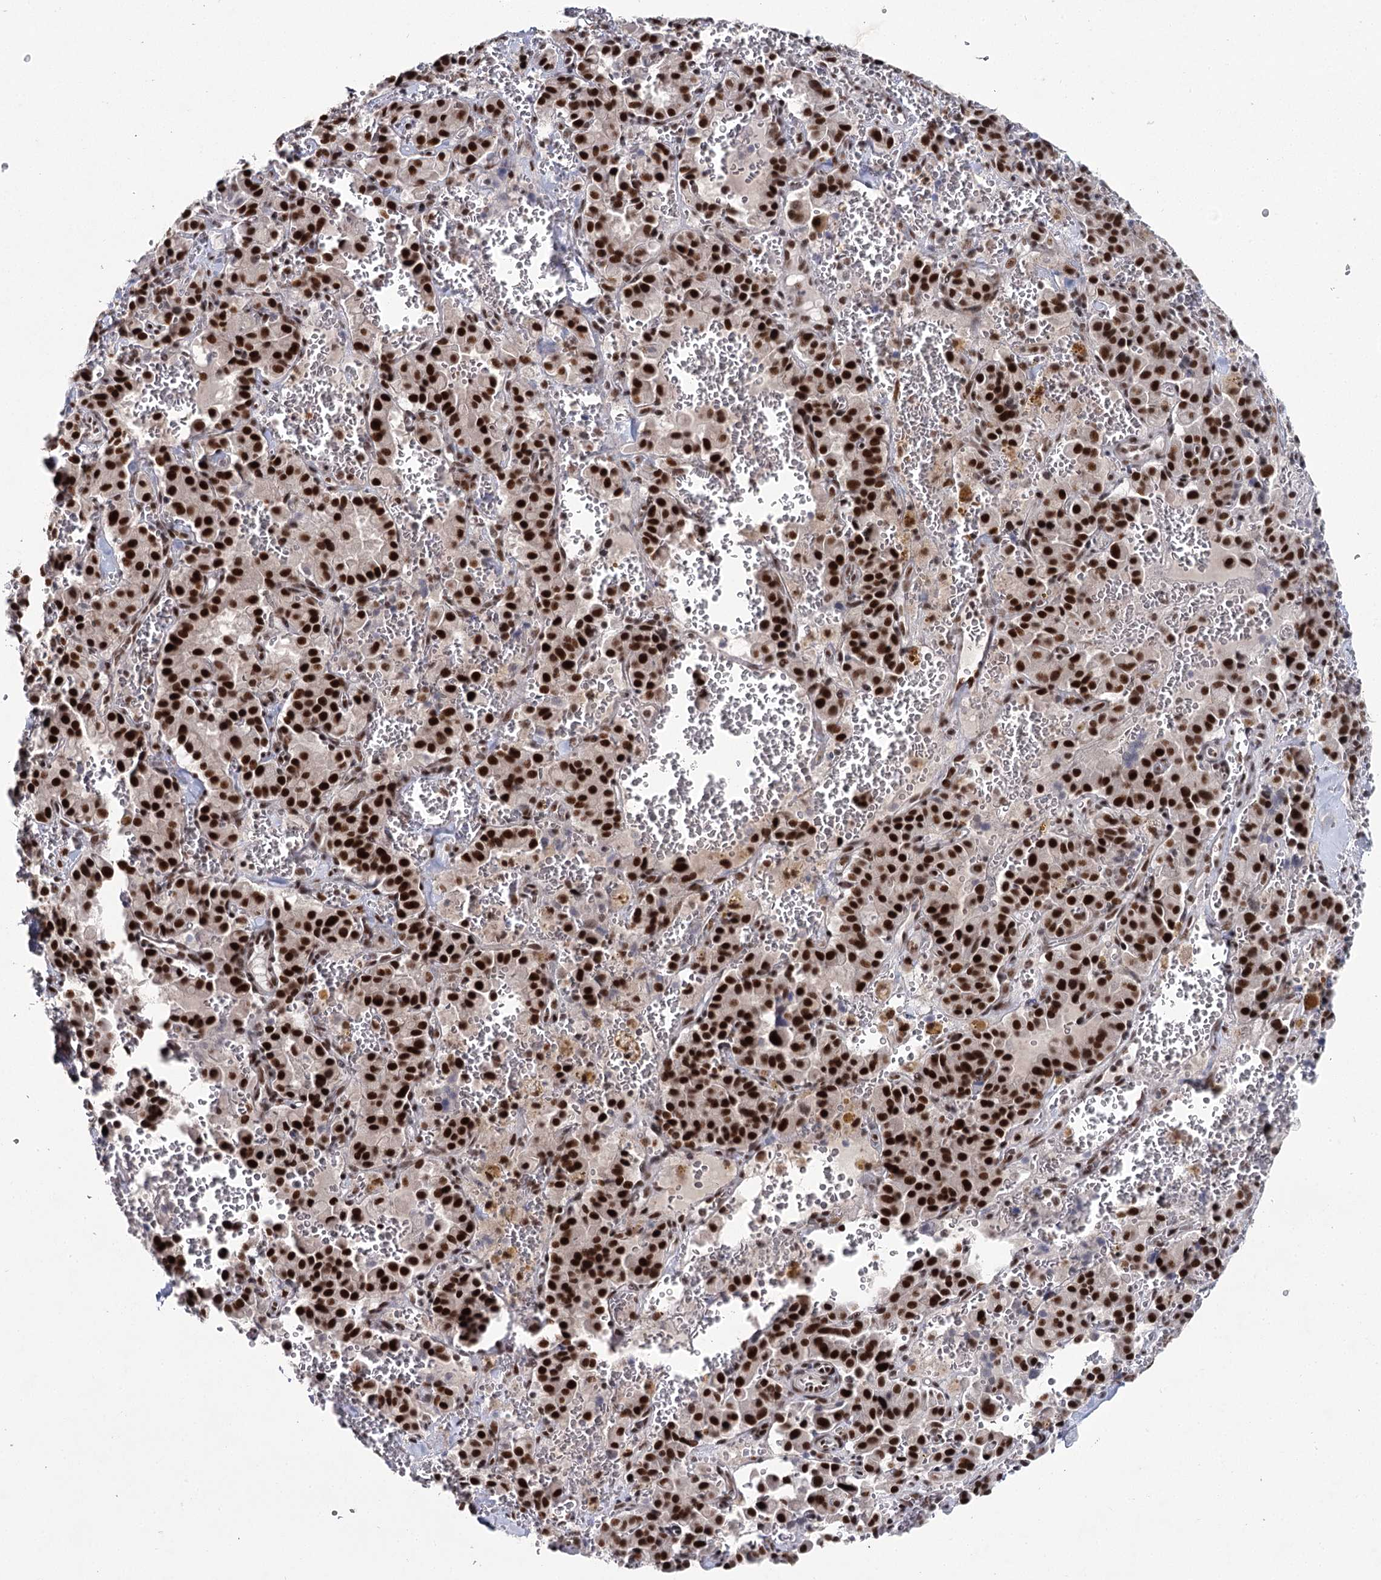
{"staining": {"intensity": "strong", "quantity": ">75%", "location": "nuclear"}, "tissue": "pancreatic cancer", "cell_type": "Tumor cells", "image_type": "cancer", "snomed": [{"axis": "morphology", "description": "Adenocarcinoma, NOS"}, {"axis": "topography", "description": "Pancreas"}], "caption": "This micrograph displays pancreatic adenocarcinoma stained with immunohistochemistry (IHC) to label a protein in brown. The nuclear of tumor cells show strong positivity for the protein. Nuclei are counter-stained blue.", "gene": "SCAF8", "patient": {"sex": "male", "age": 65}}